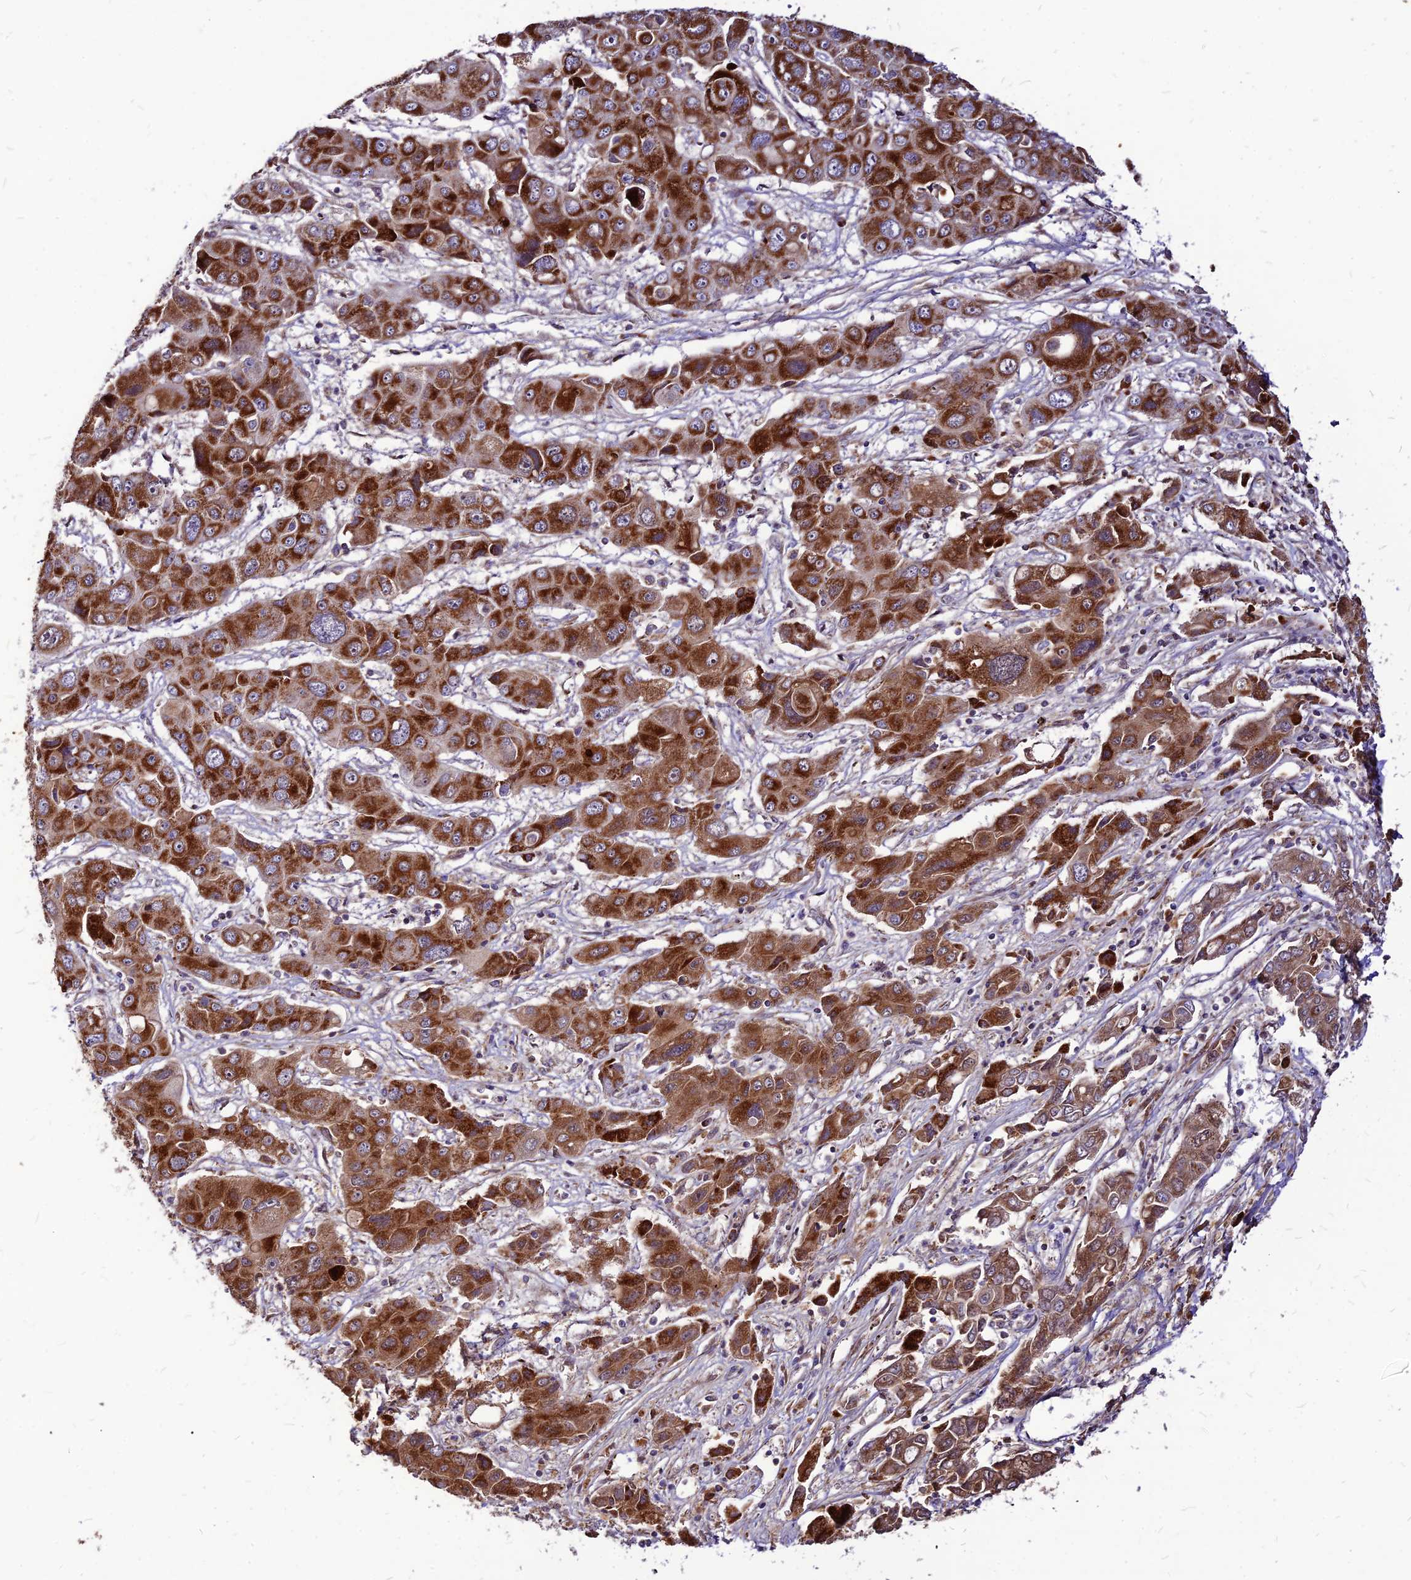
{"staining": {"intensity": "strong", "quantity": ">75%", "location": "cytoplasmic/membranous"}, "tissue": "liver cancer", "cell_type": "Tumor cells", "image_type": "cancer", "snomed": [{"axis": "morphology", "description": "Cholangiocarcinoma"}, {"axis": "topography", "description": "Liver"}], "caption": "A high-resolution photomicrograph shows immunohistochemistry (IHC) staining of cholangiocarcinoma (liver), which reveals strong cytoplasmic/membranous staining in approximately >75% of tumor cells.", "gene": "ECI1", "patient": {"sex": "male", "age": 67}}